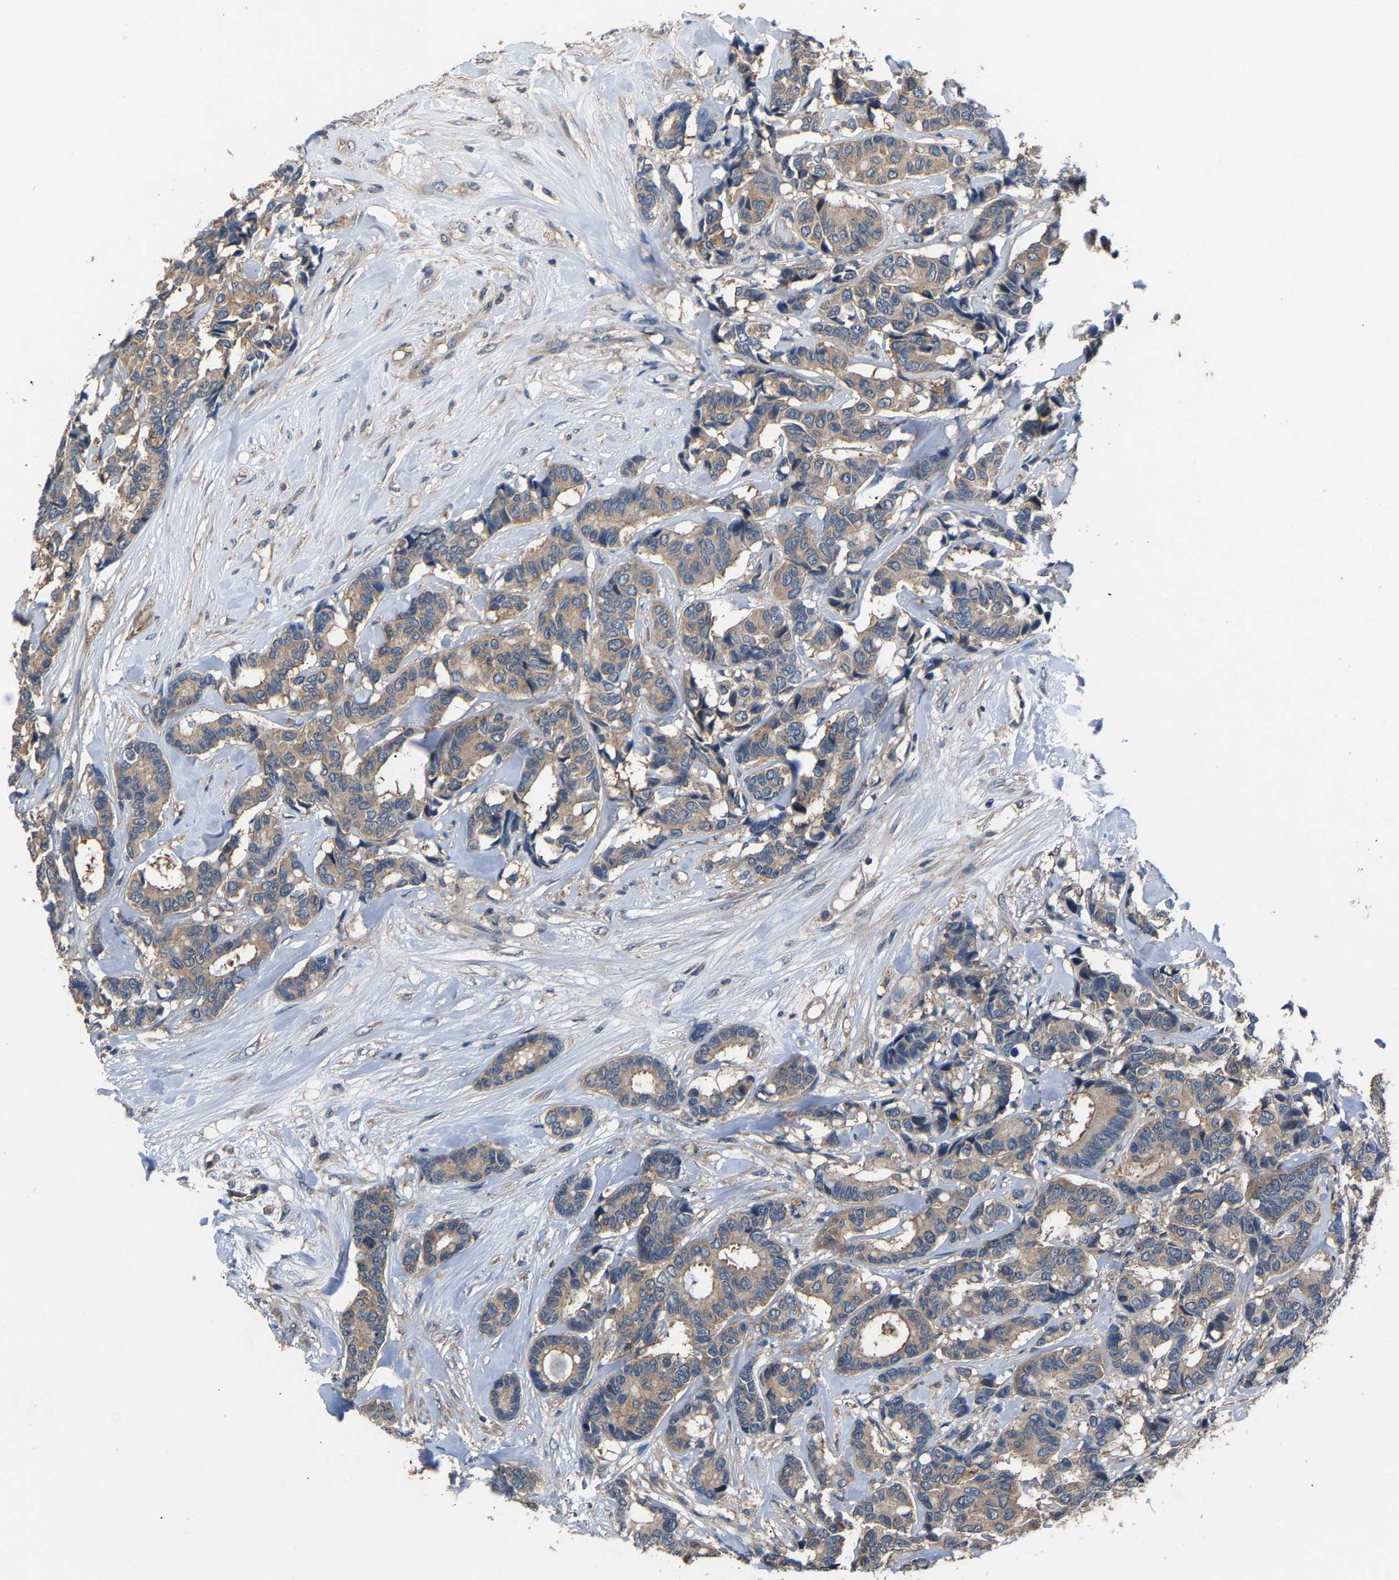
{"staining": {"intensity": "moderate", "quantity": ">75%", "location": "cytoplasmic/membranous"}, "tissue": "breast cancer", "cell_type": "Tumor cells", "image_type": "cancer", "snomed": [{"axis": "morphology", "description": "Duct carcinoma"}, {"axis": "topography", "description": "Breast"}], "caption": "Immunohistochemistry photomicrograph of breast cancer stained for a protein (brown), which demonstrates medium levels of moderate cytoplasmic/membranous expression in approximately >75% of tumor cells.", "gene": "ABCC9", "patient": {"sex": "female", "age": 87}}